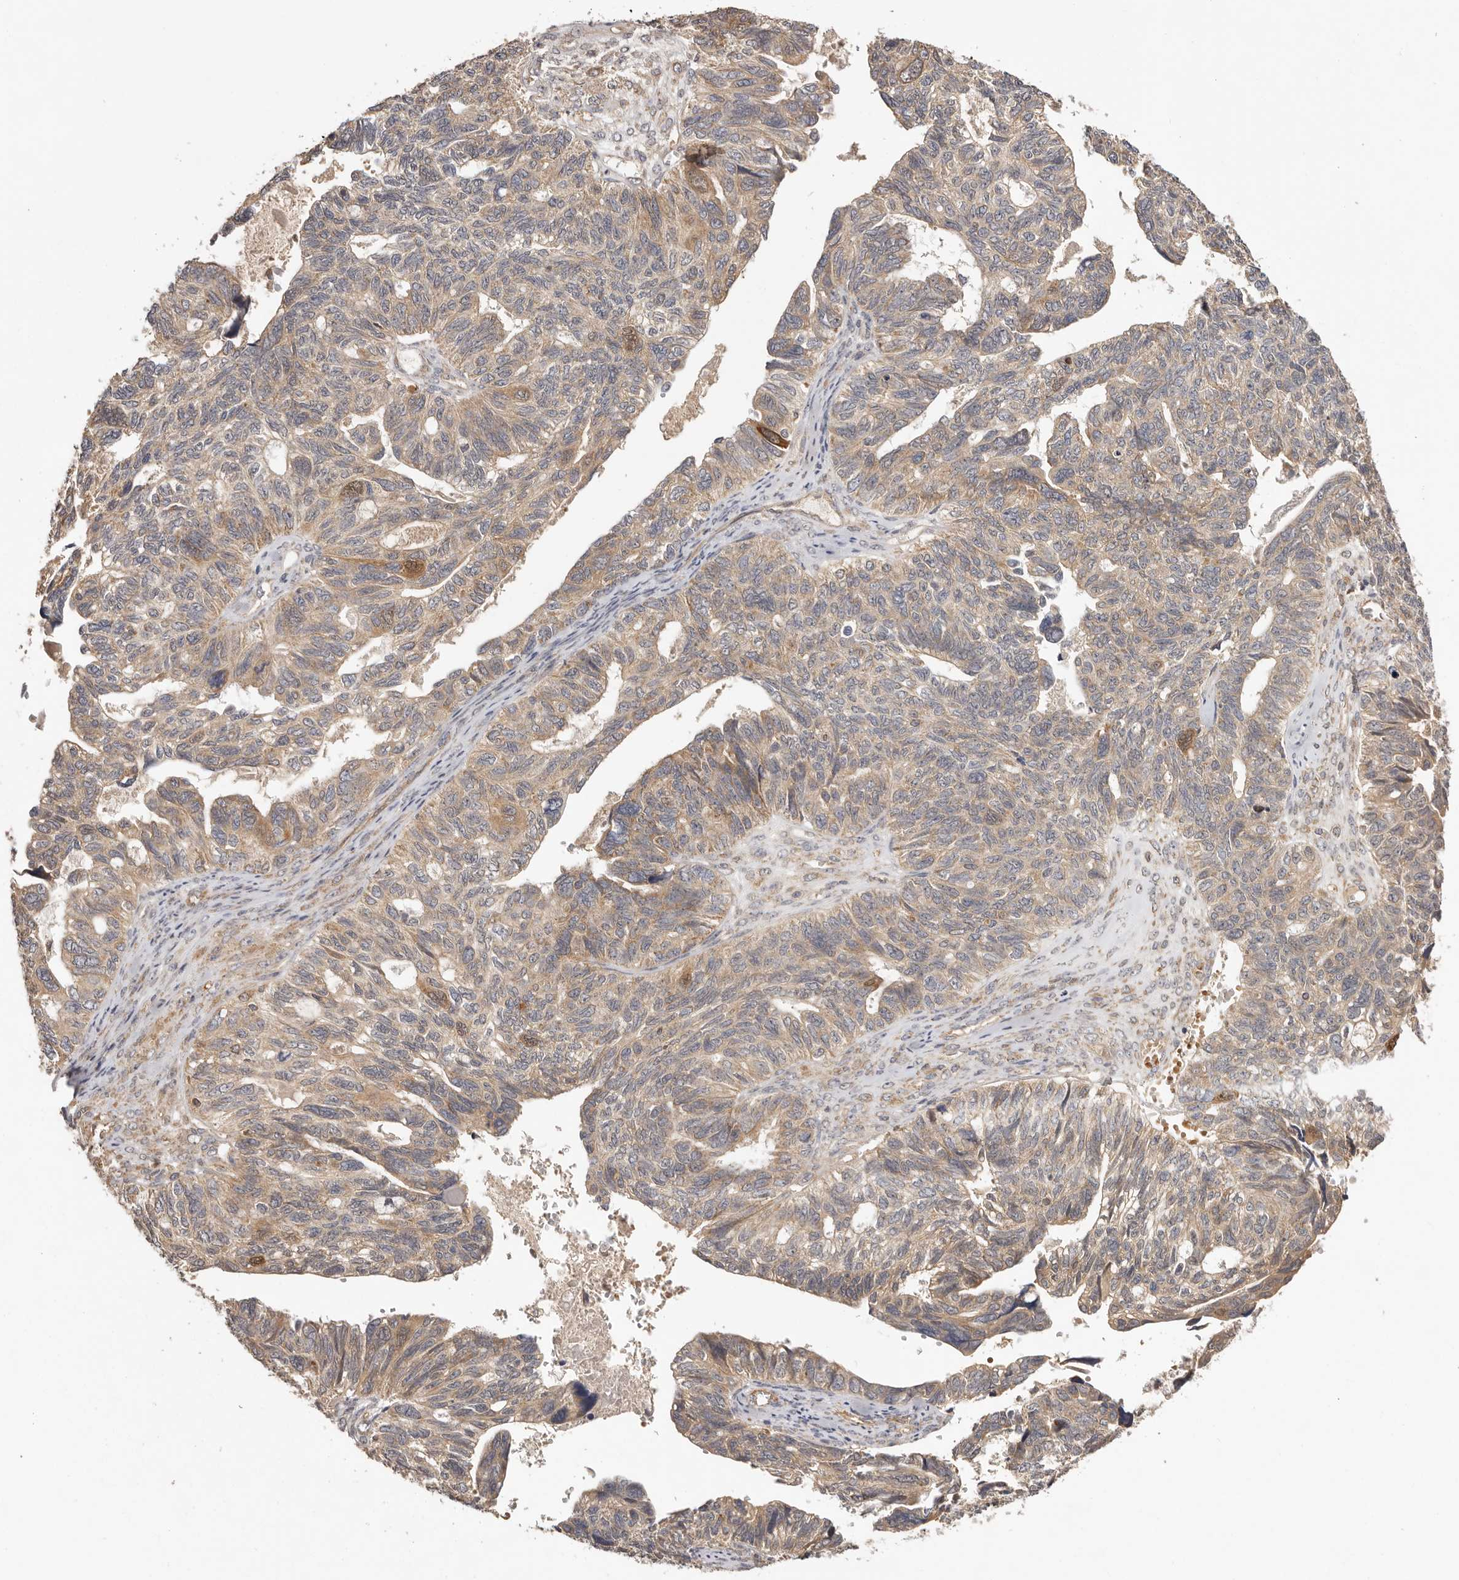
{"staining": {"intensity": "moderate", "quantity": "<25%", "location": "cytoplasmic/membranous"}, "tissue": "ovarian cancer", "cell_type": "Tumor cells", "image_type": "cancer", "snomed": [{"axis": "morphology", "description": "Cystadenocarcinoma, serous, NOS"}, {"axis": "topography", "description": "Ovary"}], "caption": "Immunohistochemistry (IHC) photomicrograph of neoplastic tissue: ovarian serous cystadenocarcinoma stained using immunohistochemistry reveals low levels of moderate protein expression localized specifically in the cytoplasmic/membranous of tumor cells, appearing as a cytoplasmic/membranous brown color.", "gene": "UBR2", "patient": {"sex": "female", "age": 79}}